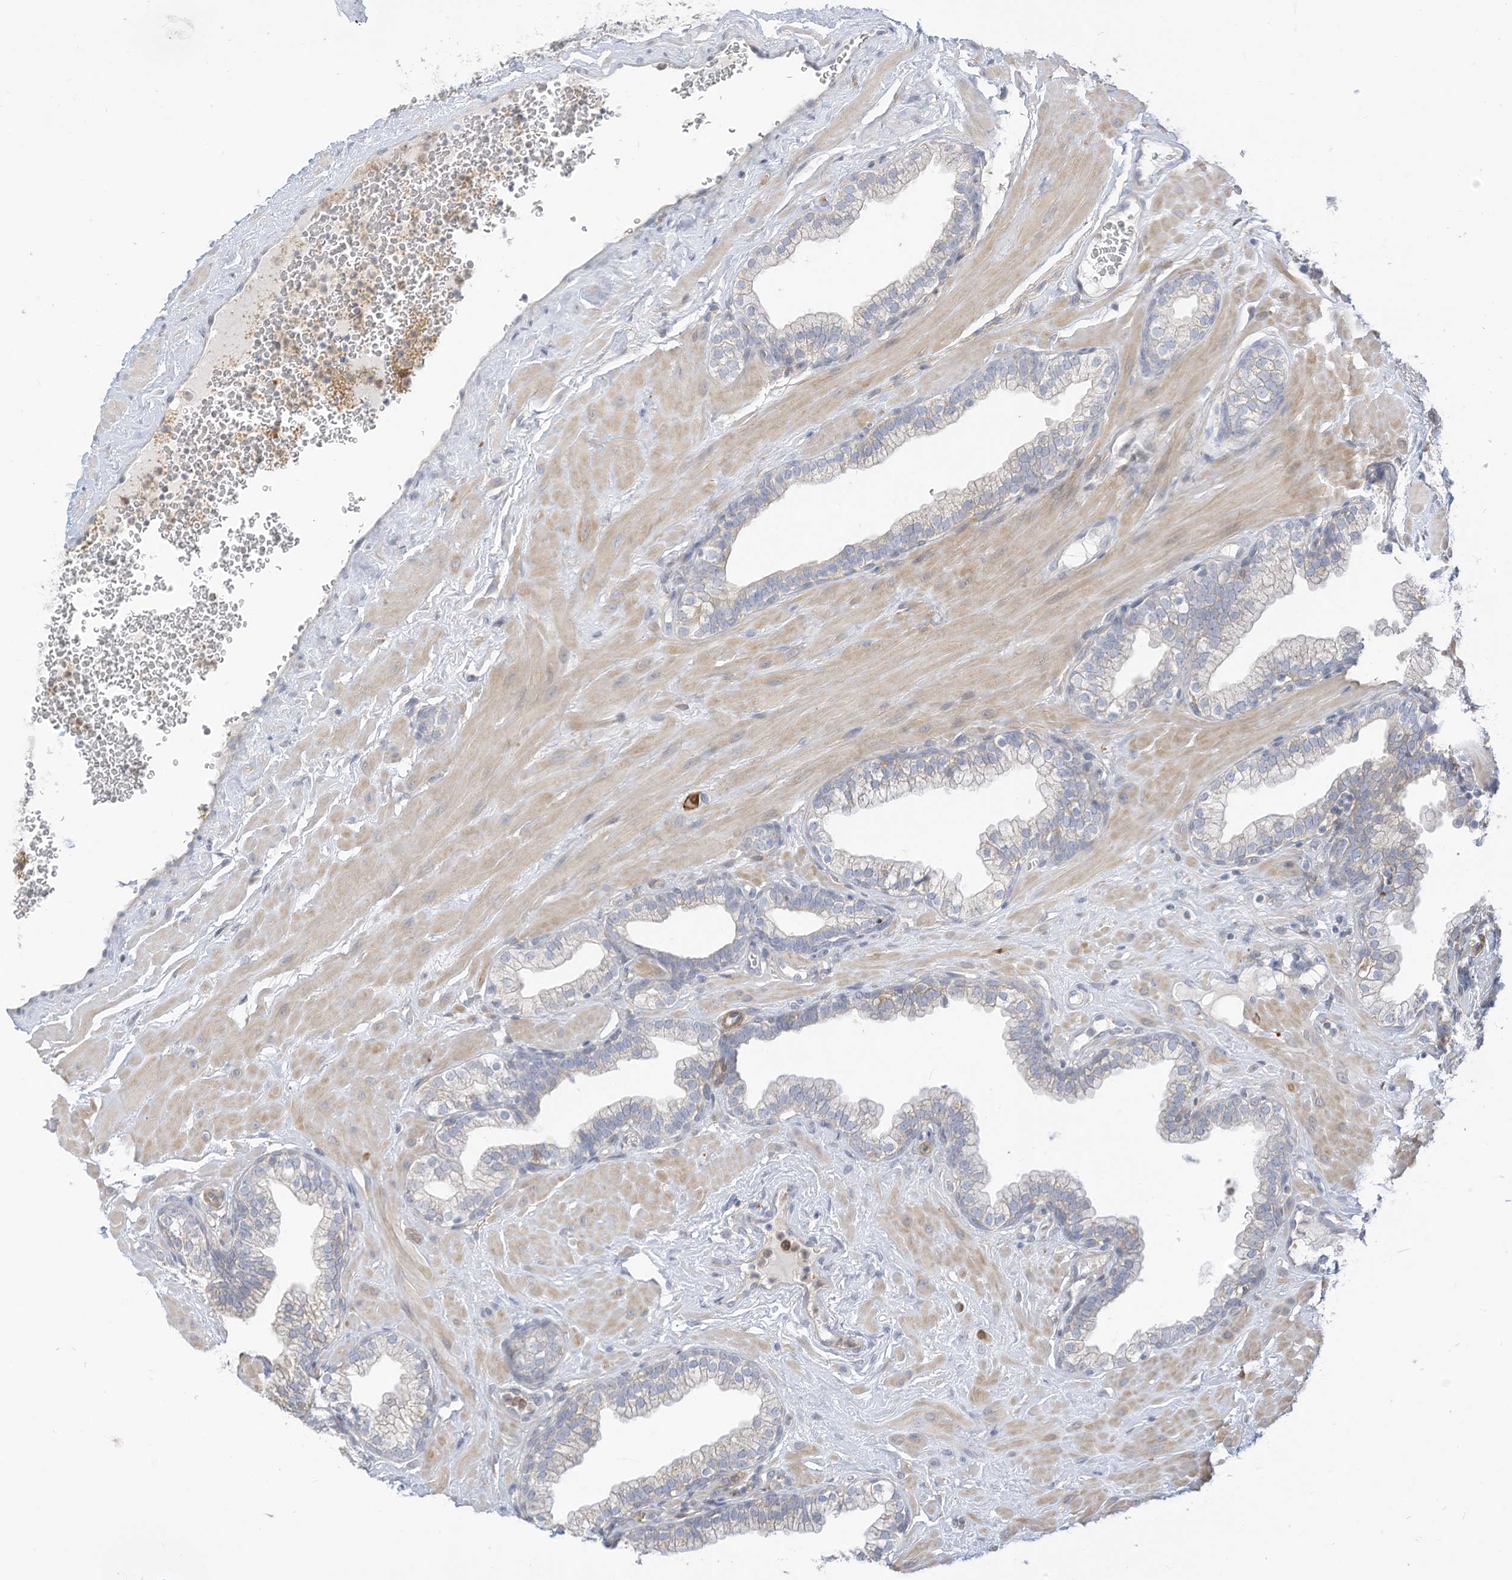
{"staining": {"intensity": "negative", "quantity": "none", "location": "none"}, "tissue": "prostate", "cell_type": "Glandular cells", "image_type": "normal", "snomed": [{"axis": "morphology", "description": "Normal tissue, NOS"}, {"axis": "morphology", "description": "Urothelial carcinoma, Low grade"}, {"axis": "topography", "description": "Urinary bladder"}, {"axis": "topography", "description": "Prostate"}], "caption": "The IHC micrograph has no significant staining in glandular cells of prostate. Nuclei are stained in blue.", "gene": "ATP13A1", "patient": {"sex": "male", "age": 60}}